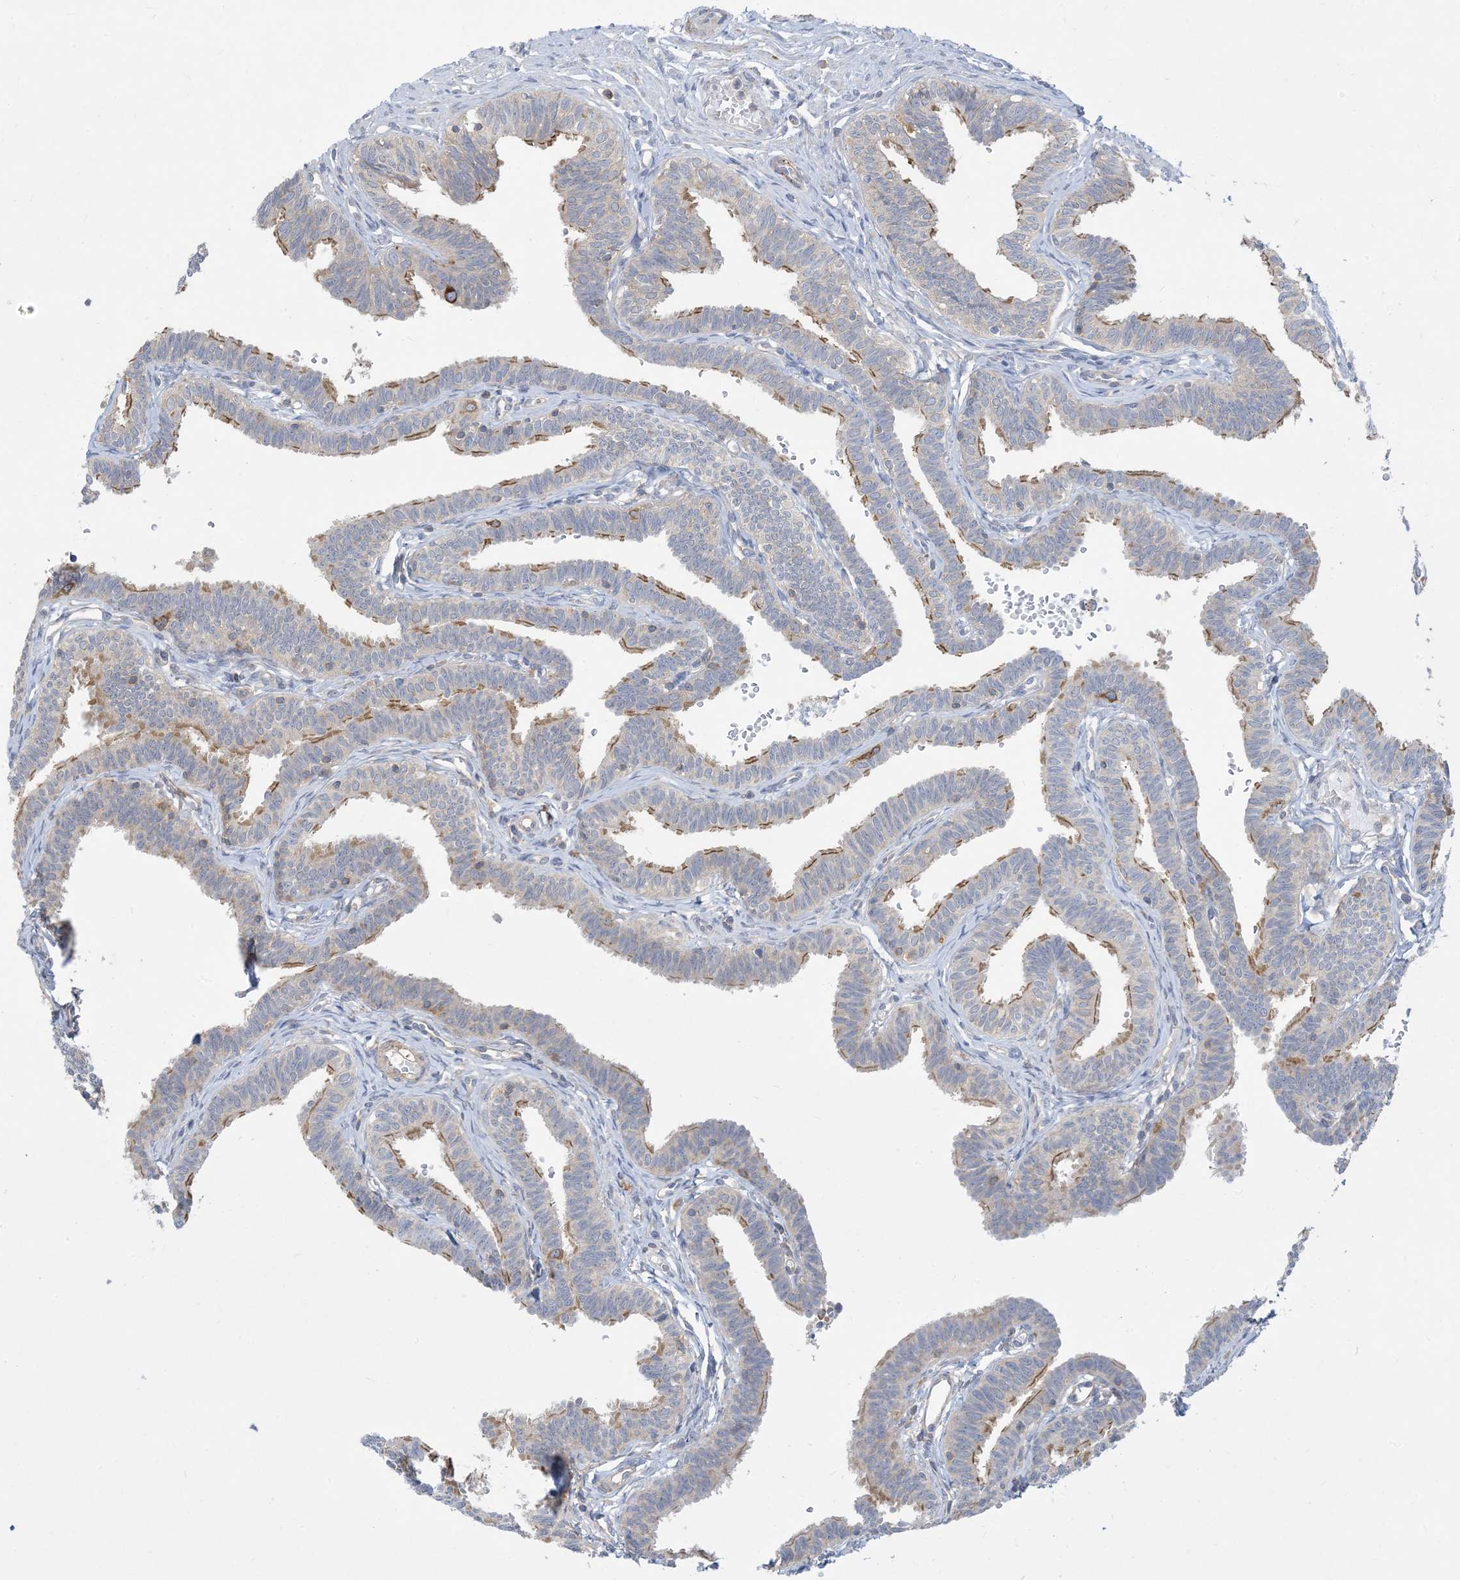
{"staining": {"intensity": "moderate", "quantity": "<25%", "location": "cytoplasmic/membranous"}, "tissue": "fallopian tube", "cell_type": "Glandular cells", "image_type": "normal", "snomed": [{"axis": "morphology", "description": "Normal tissue, NOS"}, {"axis": "topography", "description": "Fallopian tube"}, {"axis": "topography", "description": "Ovary"}], "caption": "About <25% of glandular cells in normal human fallopian tube exhibit moderate cytoplasmic/membranous protein staining as visualized by brown immunohistochemical staining.", "gene": "AOC1", "patient": {"sex": "female", "age": 23}}